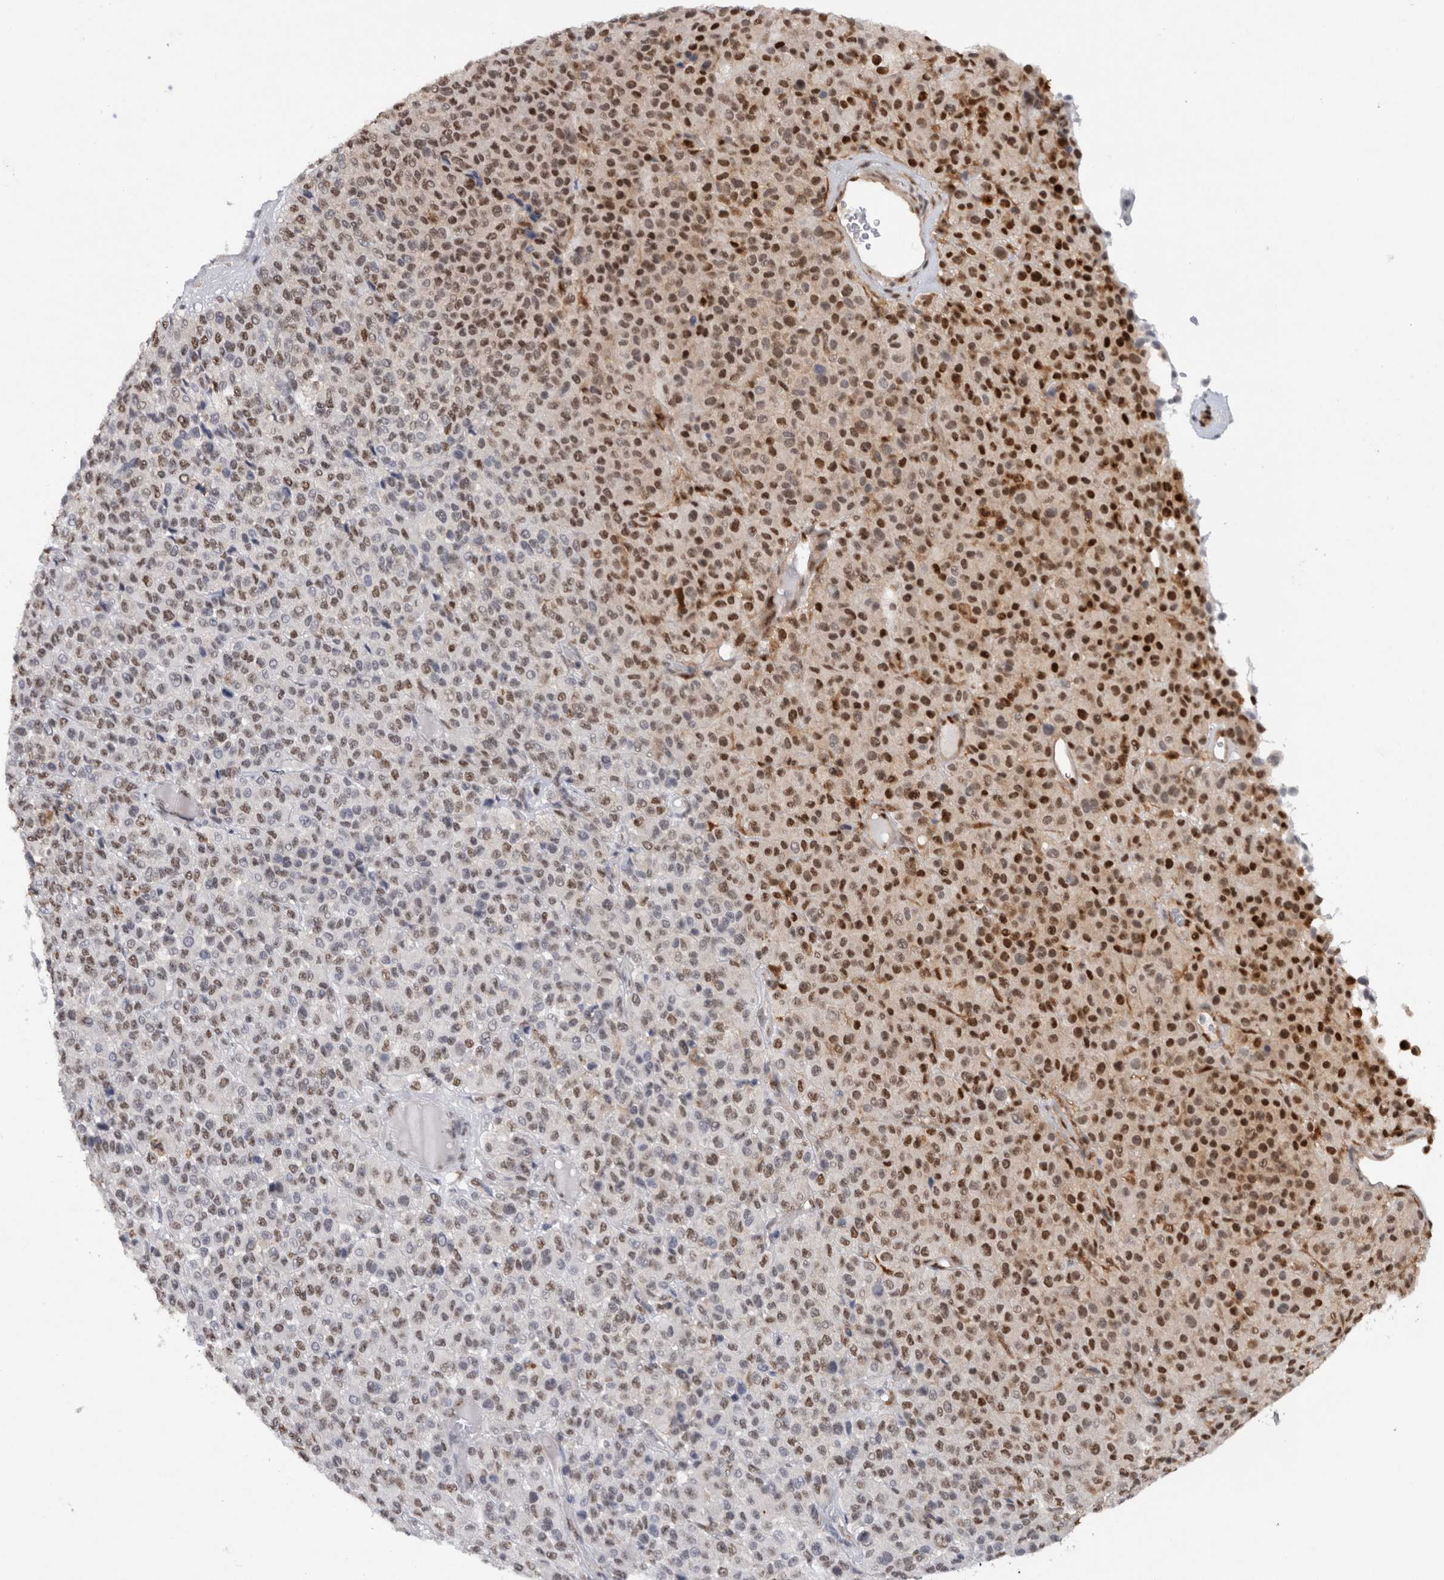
{"staining": {"intensity": "strong", "quantity": "25%-75%", "location": "nuclear"}, "tissue": "melanoma", "cell_type": "Tumor cells", "image_type": "cancer", "snomed": [{"axis": "morphology", "description": "Malignant melanoma, Metastatic site"}, {"axis": "topography", "description": "Pancreas"}], "caption": "Melanoma was stained to show a protein in brown. There is high levels of strong nuclear staining in about 25%-75% of tumor cells.", "gene": "RPS6KA2", "patient": {"sex": "female", "age": 30}}